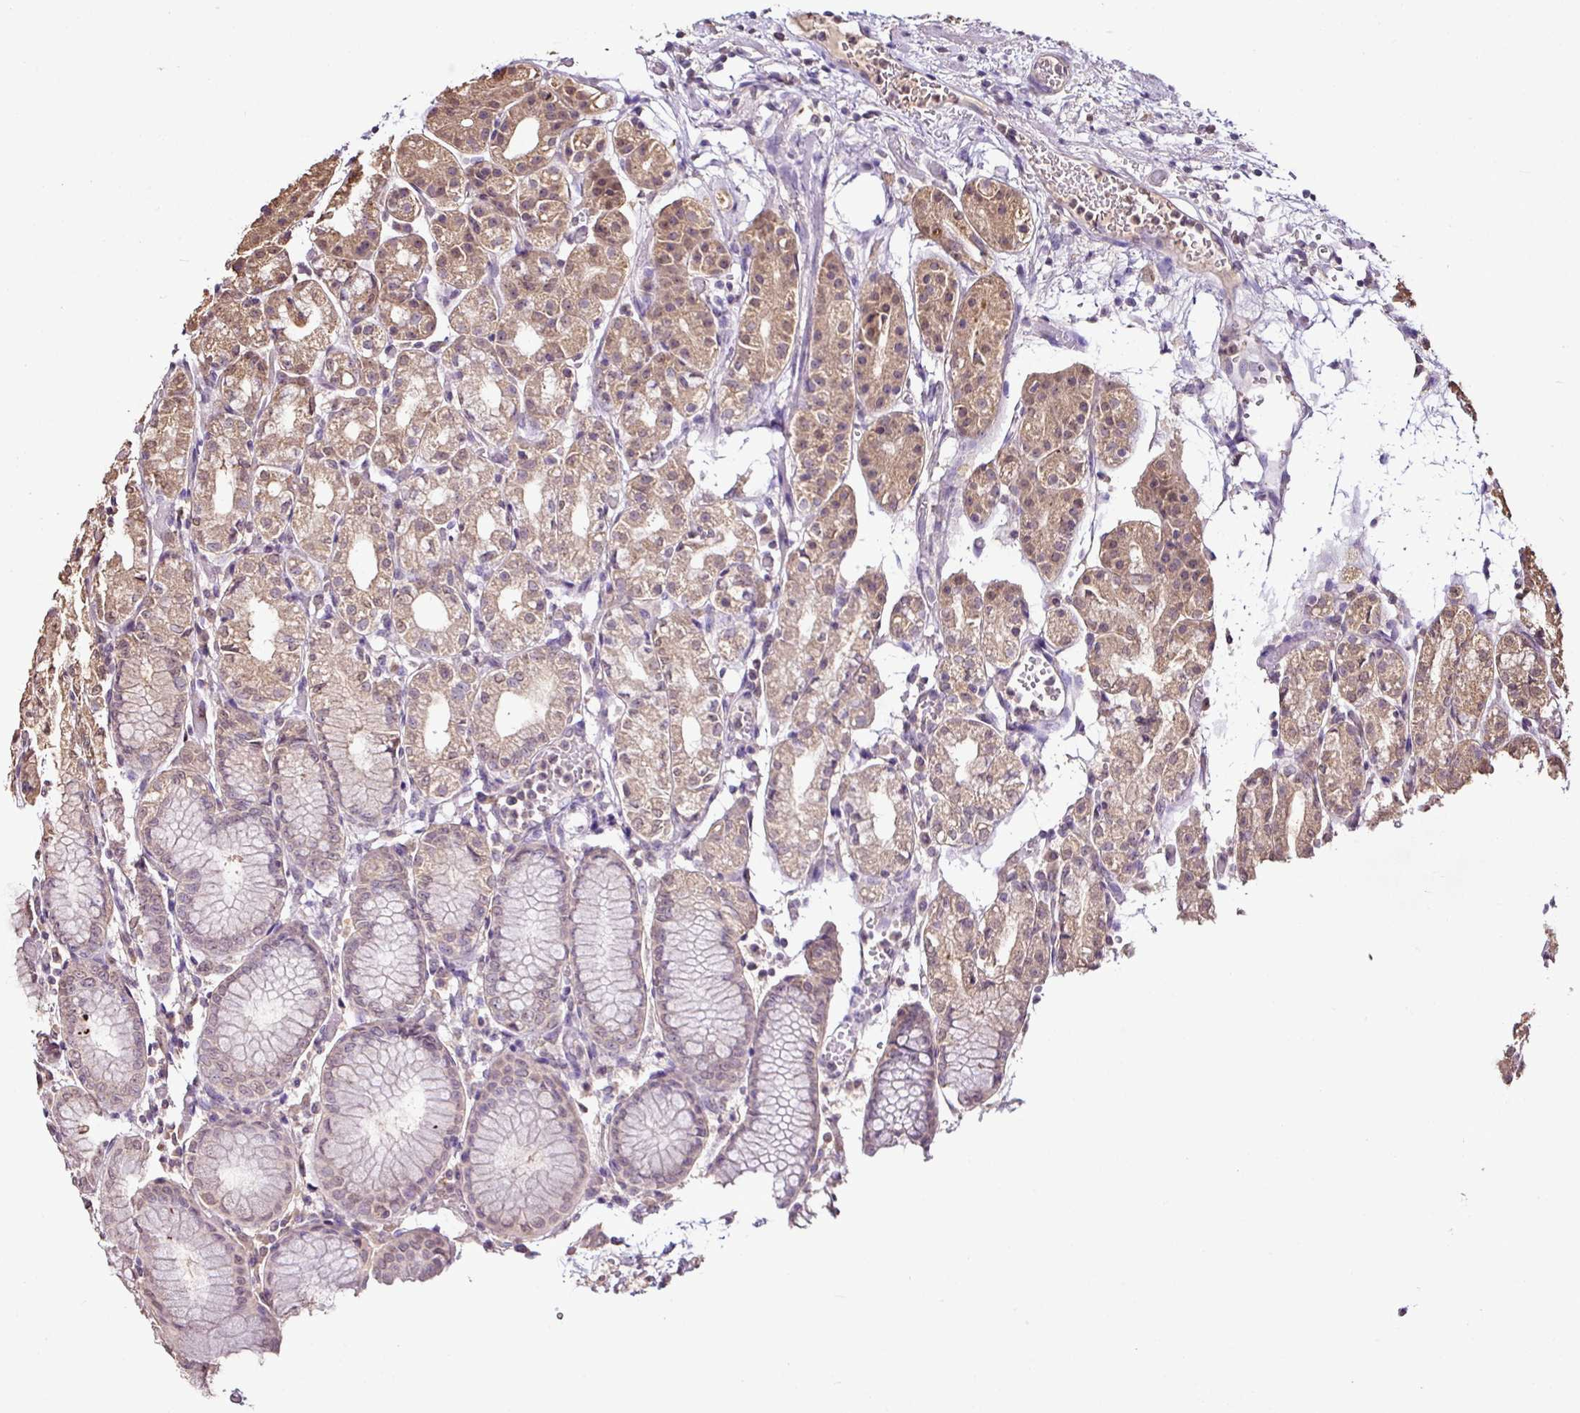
{"staining": {"intensity": "moderate", "quantity": "25%-75%", "location": "cytoplasmic/membranous,nuclear"}, "tissue": "stomach", "cell_type": "Glandular cells", "image_type": "normal", "snomed": [{"axis": "morphology", "description": "Normal tissue, NOS"}, {"axis": "topography", "description": "Stomach"}], "caption": "This histopathology image reveals IHC staining of benign human stomach, with medium moderate cytoplasmic/membranous,nuclear staining in about 25%-75% of glandular cells.", "gene": "RPL38", "patient": {"sex": "female", "age": 57}}